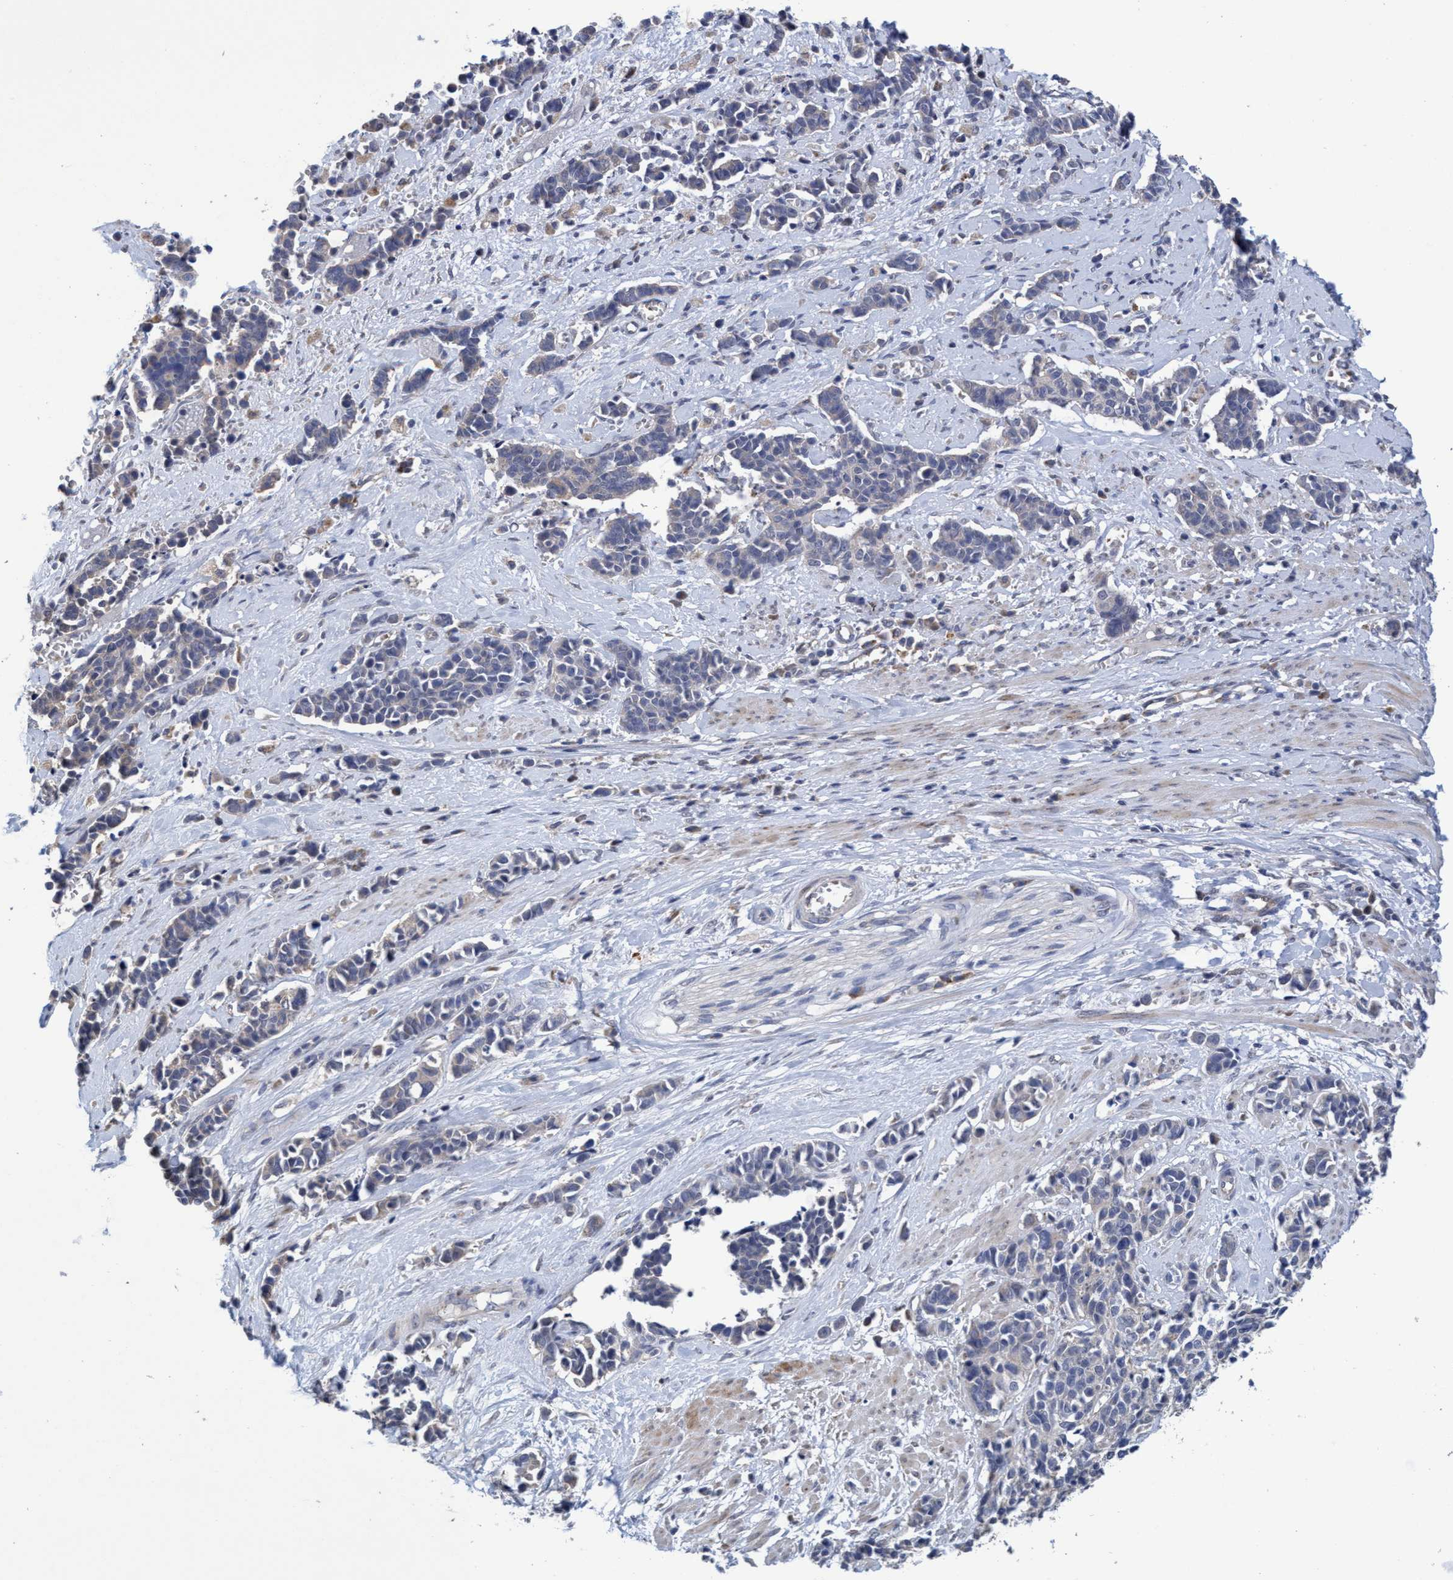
{"staining": {"intensity": "negative", "quantity": "none", "location": "none"}, "tissue": "cervical cancer", "cell_type": "Tumor cells", "image_type": "cancer", "snomed": [{"axis": "morphology", "description": "Squamous cell carcinoma, NOS"}, {"axis": "topography", "description": "Cervix"}], "caption": "A high-resolution micrograph shows immunohistochemistry staining of squamous cell carcinoma (cervical), which shows no significant staining in tumor cells.", "gene": "SEMA4D", "patient": {"sex": "female", "age": 35}}